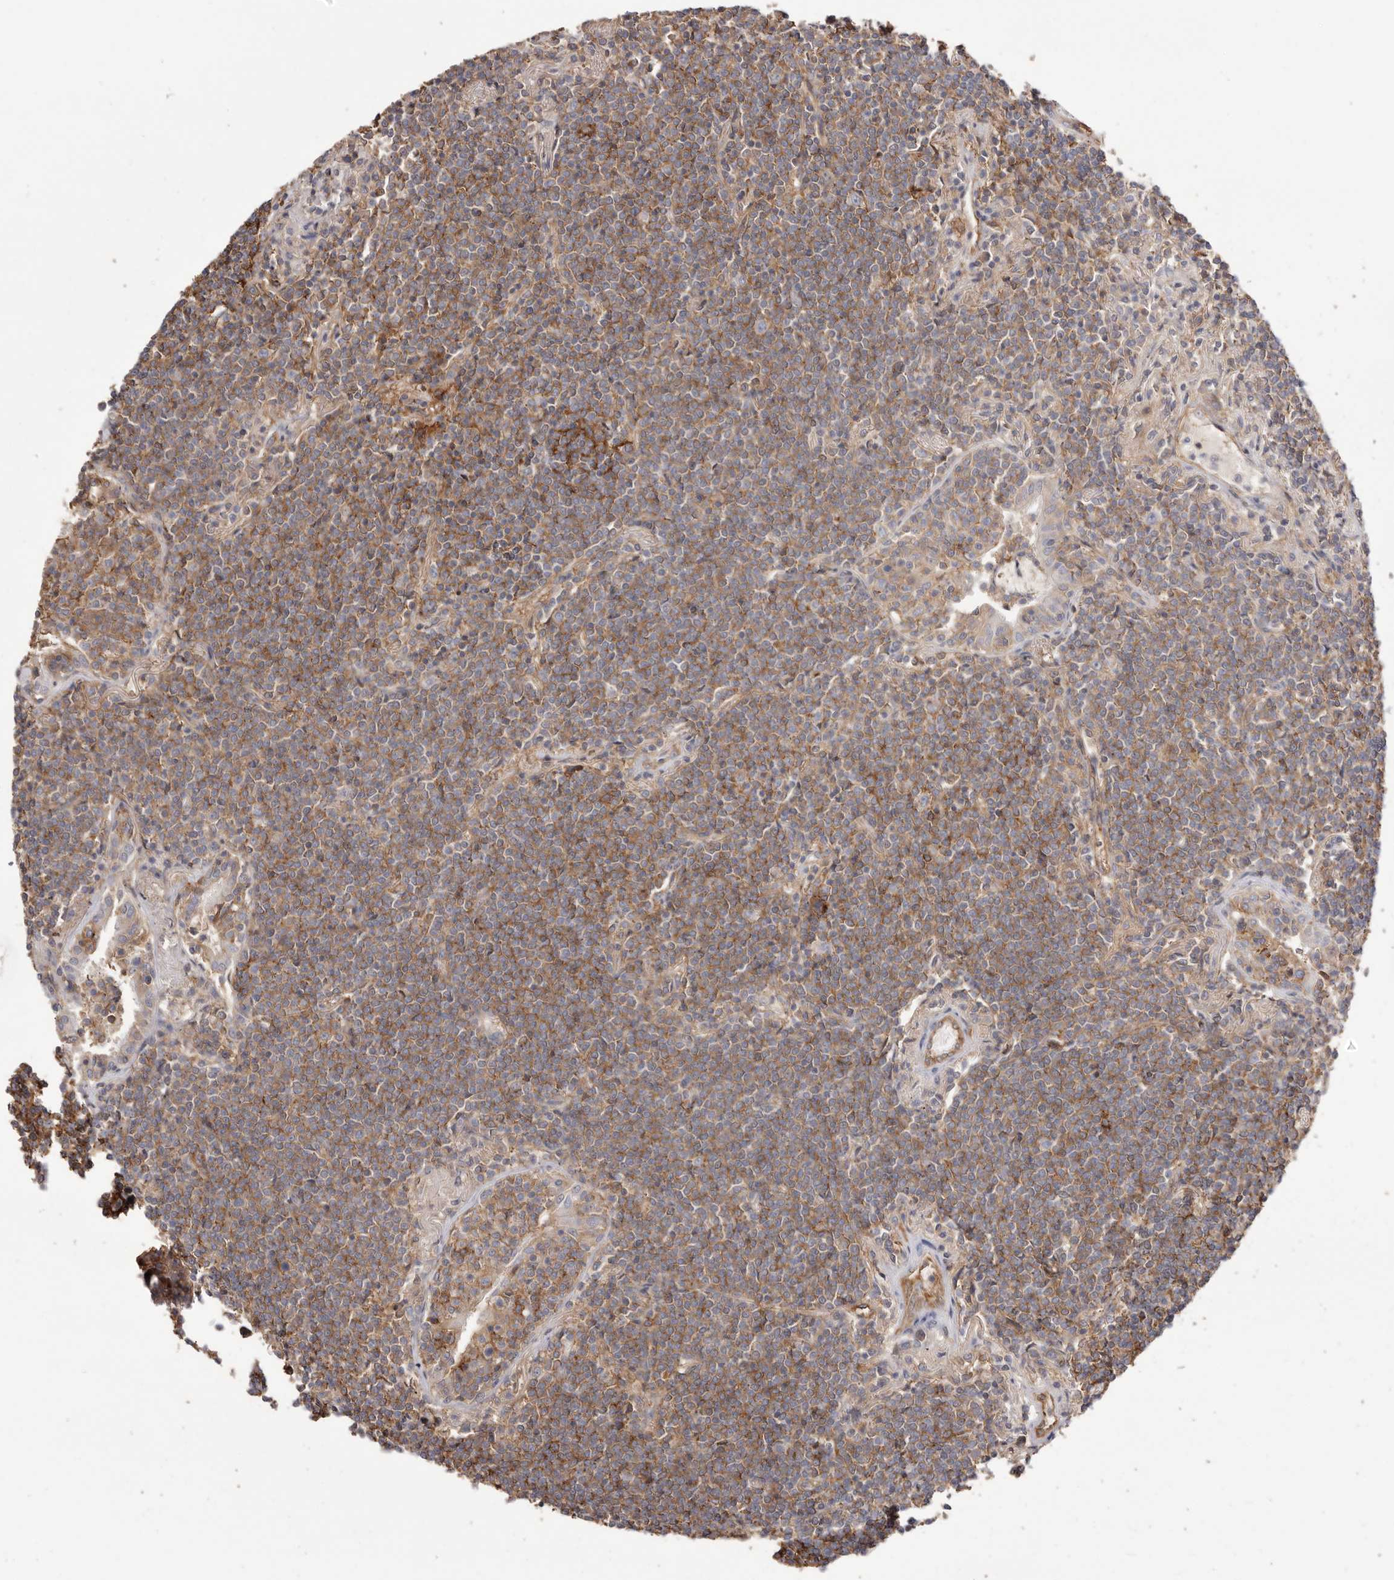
{"staining": {"intensity": "moderate", "quantity": ">75%", "location": "cytoplasmic/membranous"}, "tissue": "lymphoma", "cell_type": "Tumor cells", "image_type": "cancer", "snomed": [{"axis": "morphology", "description": "Malignant lymphoma, non-Hodgkin's type, Low grade"}, {"axis": "topography", "description": "Lung"}], "caption": "Human low-grade malignant lymphoma, non-Hodgkin's type stained with a protein marker reveals moderate staining in tumor cells.", "gene": "MMACHC", "patient": {"sex": "female", "age": 71}}